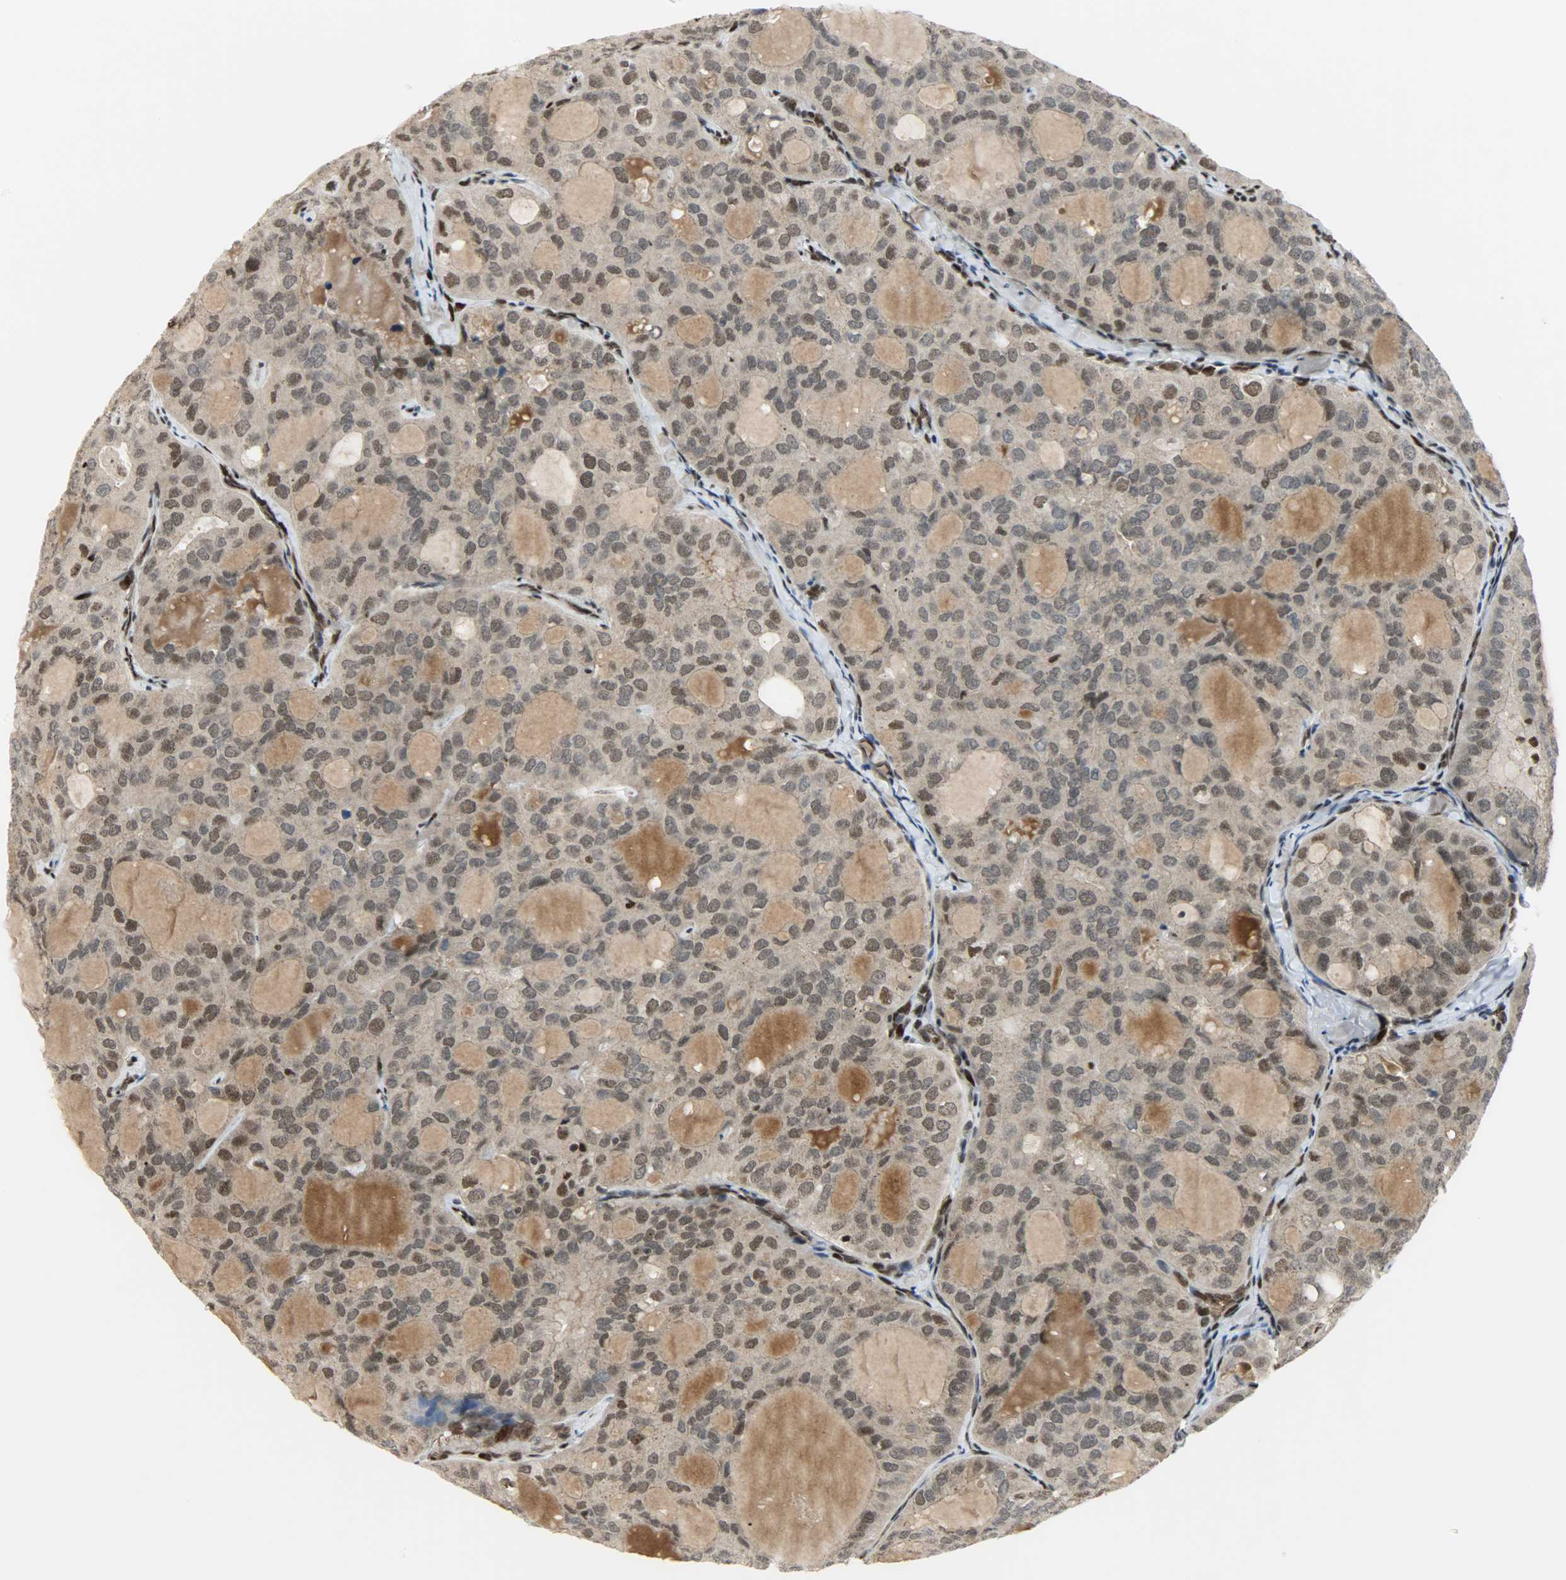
{"staining": {"intensity": "strong", "quantity": ">75%", "location": "cytoplasmic/membranous,nuclear"}, "tissue": "thyroid cancer", "cell_type": "Tumor cells", "image_type": "cancer", "snomed": [{"axis": "morphology", "description": "Follicular adenoma carcinoma, NOS"}, {"axis": "topography", "description": "Thyroid gland"}], "caption": "Immunohistochemical staining of human follicular adenoma carcinoma (thyroid) exhibits high levels of strong cytoplasmic/membranous and nuclear protein staining in about >75% of tumor cells. (Stains: DAB in brown, nuclei in blue, Microscopy: brightfield microscopy at high magnification).", "gene": "SNAI1", "patient": {"sex": "male", "age": 75}}